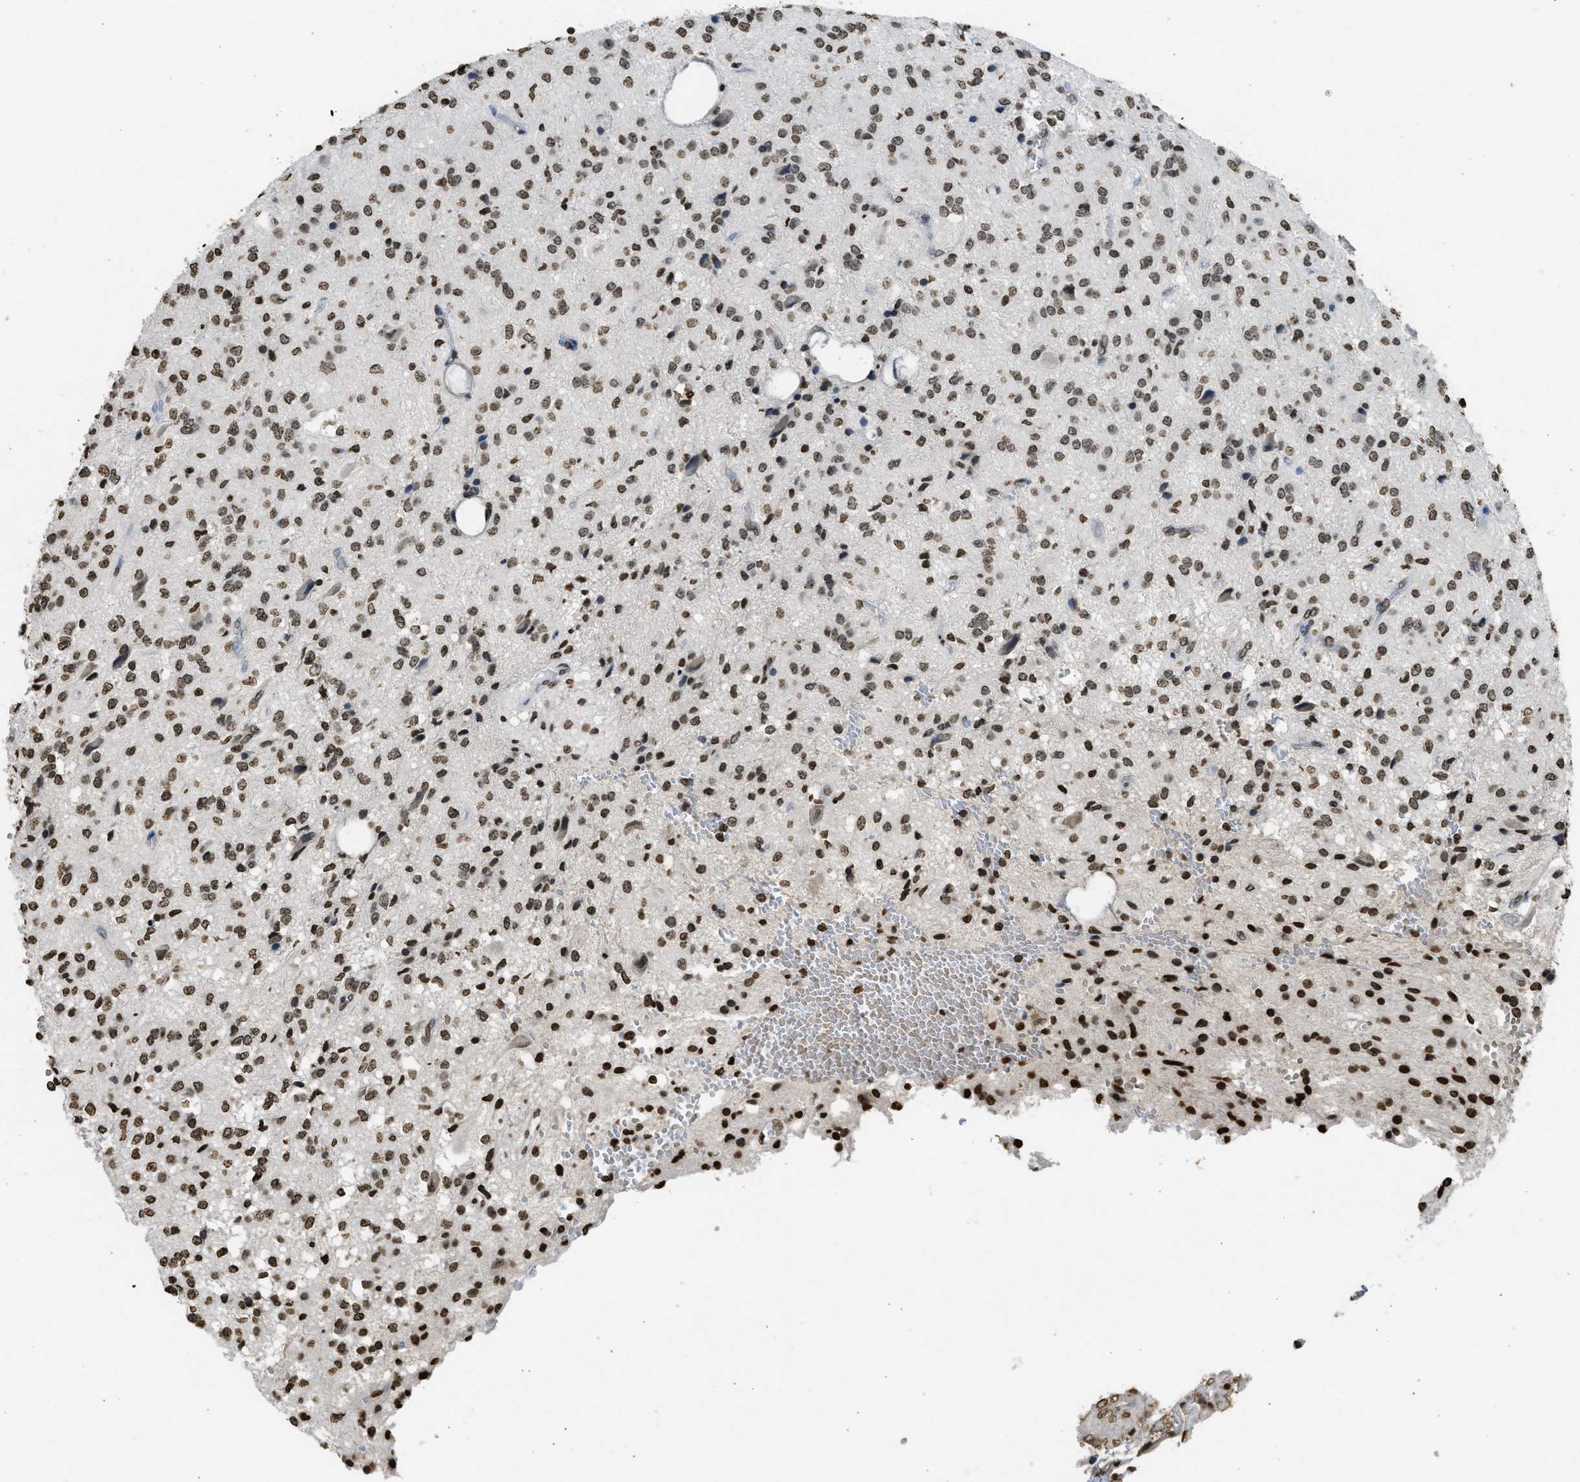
{"staining": {"intensity": "moderate", "quantity": ">75%", "location": "nuclear"}, "tissue": "glioma", "cell_type": "Tumor cells", "image_type": "cancer", "snomed": [{"axis": "morphology", "description": "Glioma, malignant, High grade"}, {"axis": "topography", "description": "Brain"}], "caption": "Human malignant glioma (high-grade) stained with a protein marker demonstrates moderate staining in tumor cells.", "gene": "RRAGC", "patient": {"sex": "female", "age": 59}}